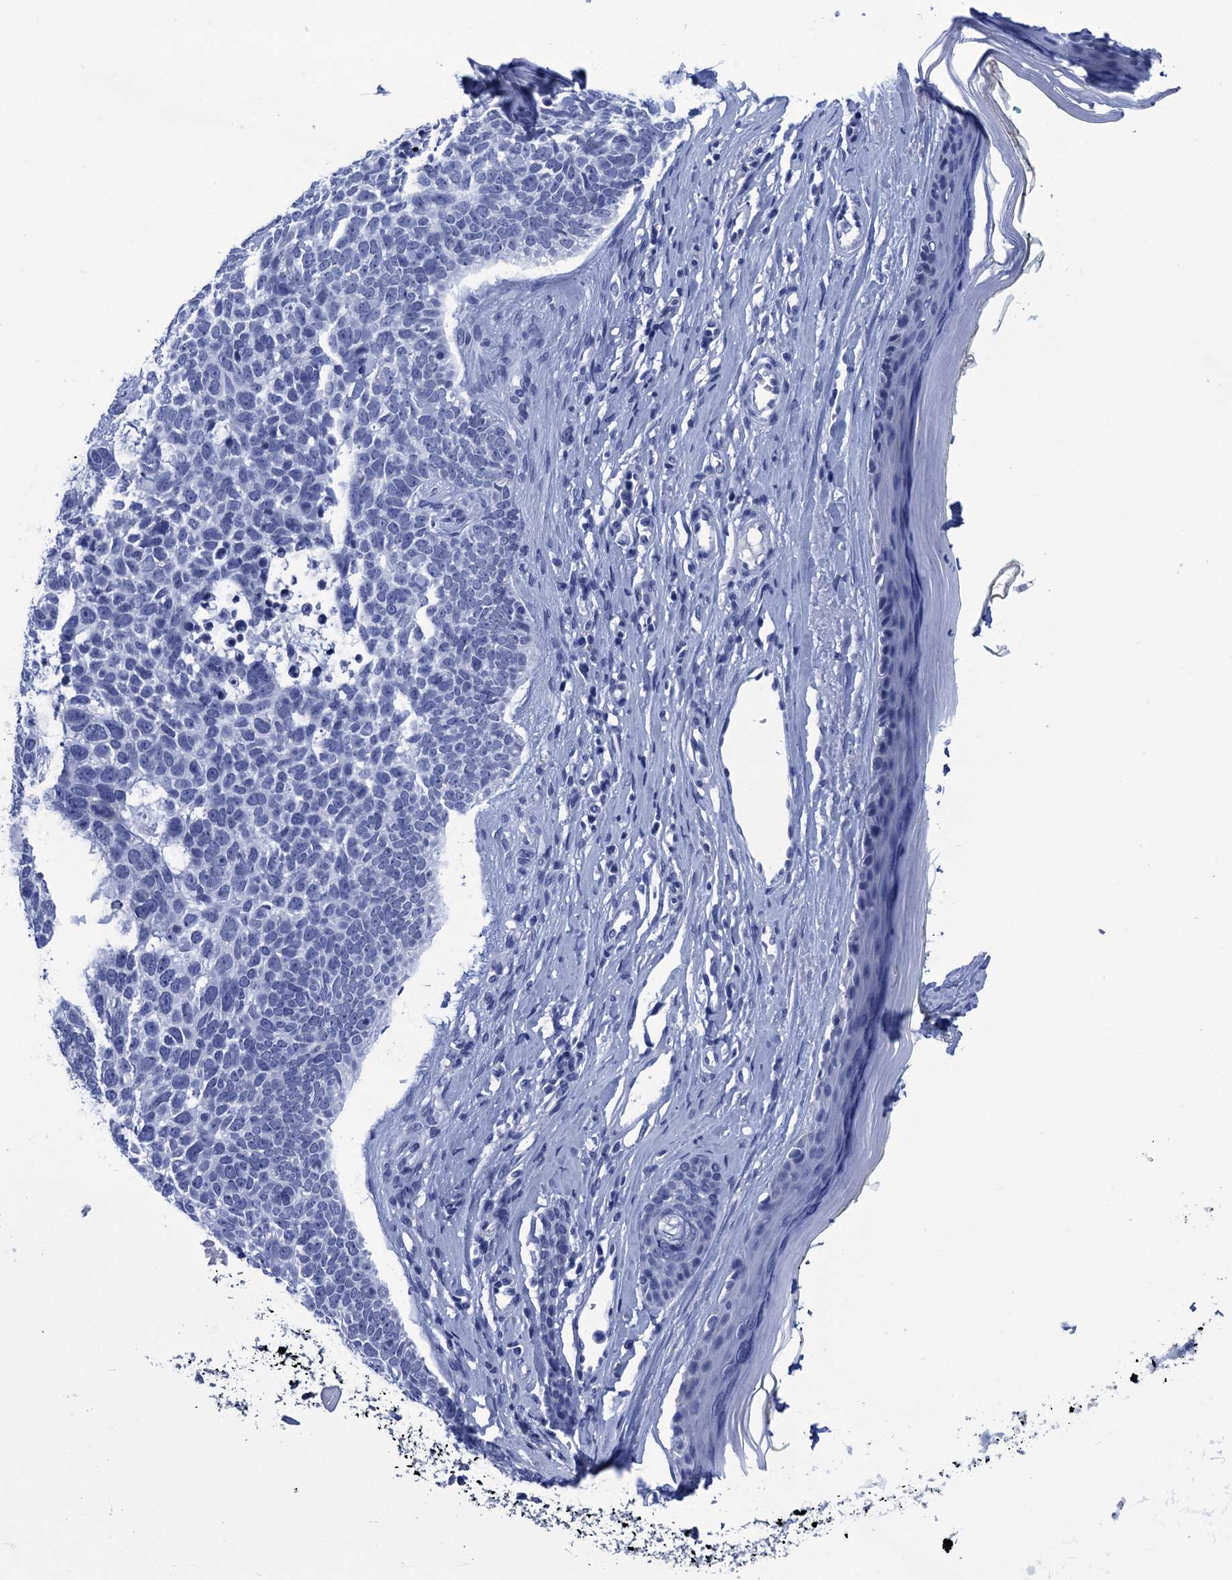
{"staining": {"intensity": "negative", "quantity": "none", "location": "none"}, "tissue": "skin cancer", "cell_type": "Tumor cells", "image_type": "cancer", "snomed": [{"axis": "morphology", "description": "Basal cell carcinoma"}, {"axis": "topography", "description": "Skin"}], "caption": "A micrograph of skin cancer stained for a protein demonstrates no brown staining in tumor cells.", "gene": "METTL25", "patient": {"sex": "female", "age": 81}}